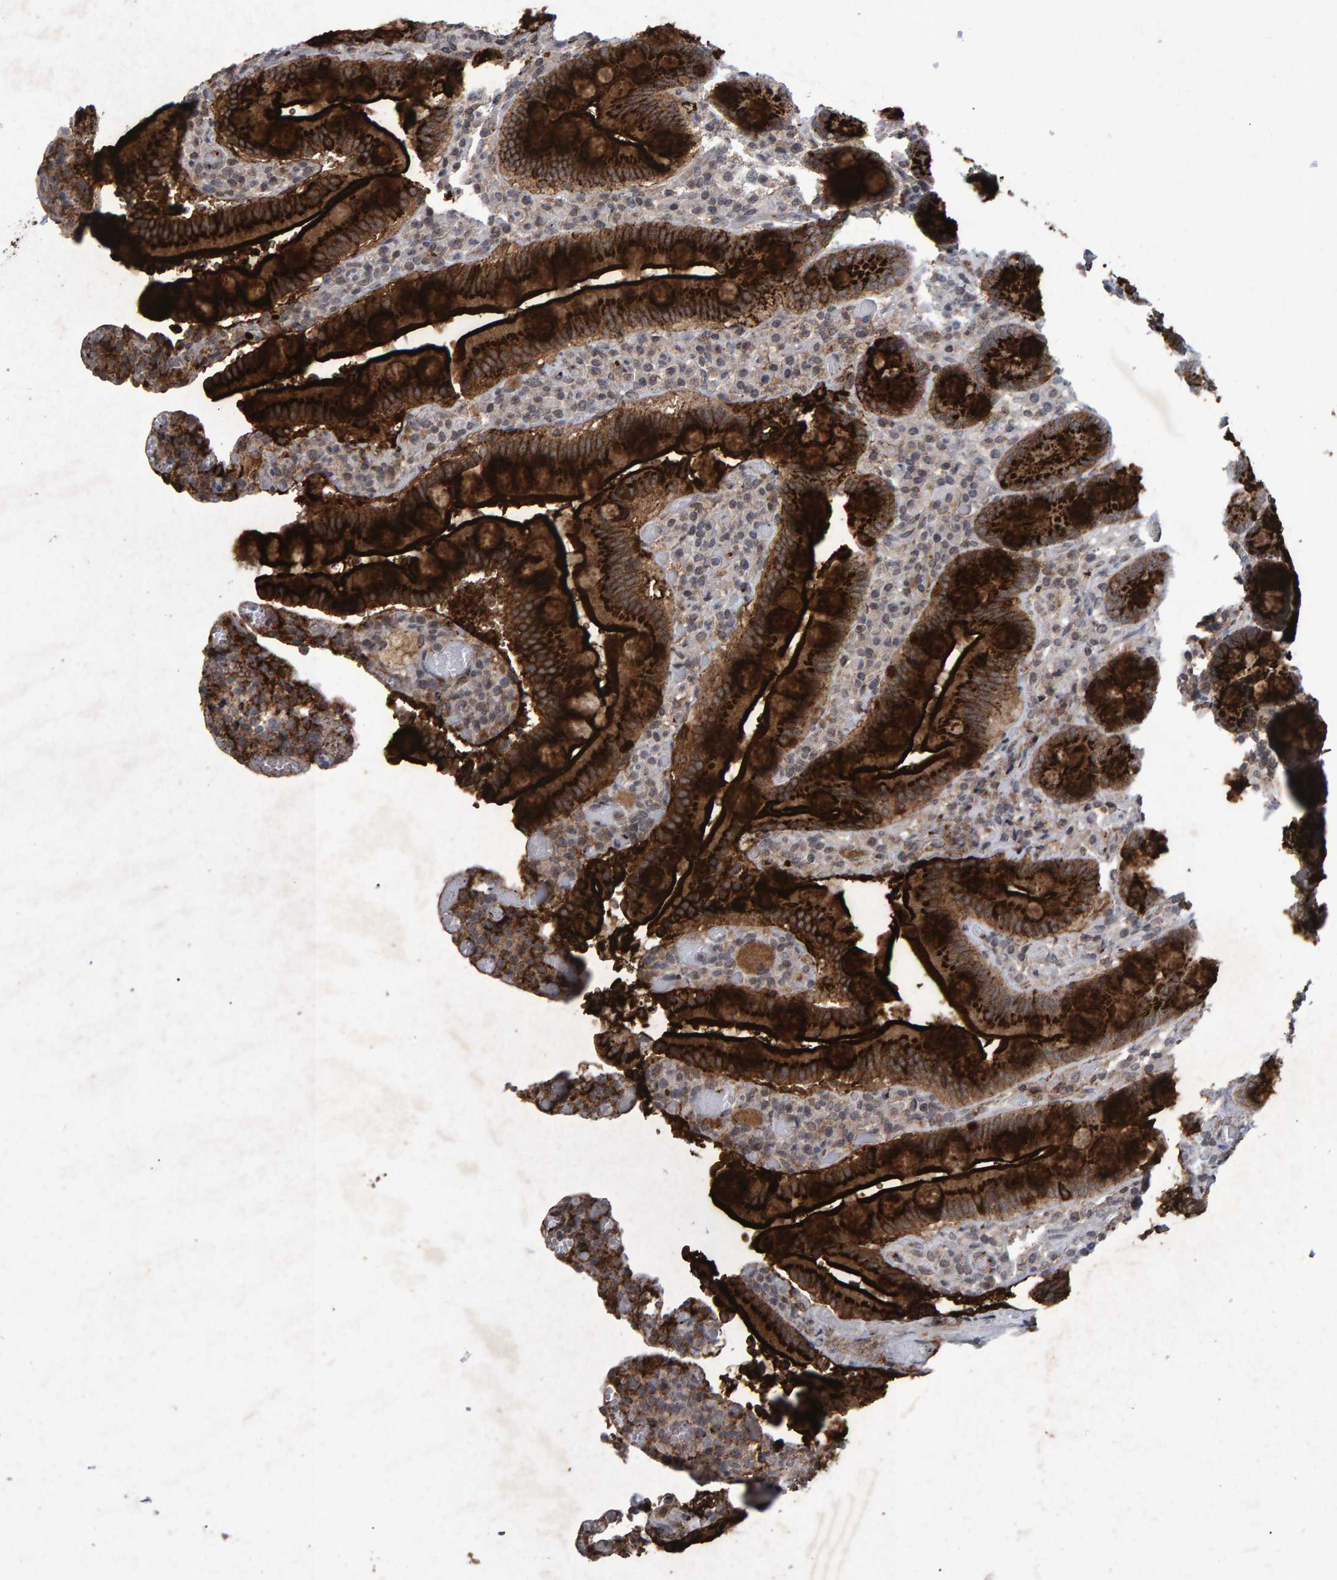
{"staining": {"intensity": "strong", "quantity": "25%-75%", "location": "cytoplasmic/membranous"}, "tissue": "duodenum", "cell_type": "Glandular cells", "image_type": "normal", "snomed": [{"axis": "morphology", "description": "Normal tissue, NOS"}, {"axis": "topography", "description": "Small intestine, NOS"}], "caption": "Immunohistochemical staining of unremarkable human duodenum displays strong cytoplasmic/membranous protein positivity in approximately 25%-75% of glandular cells.", "gene": "GALC", "patient": {"sex": "female", "age": 71}}